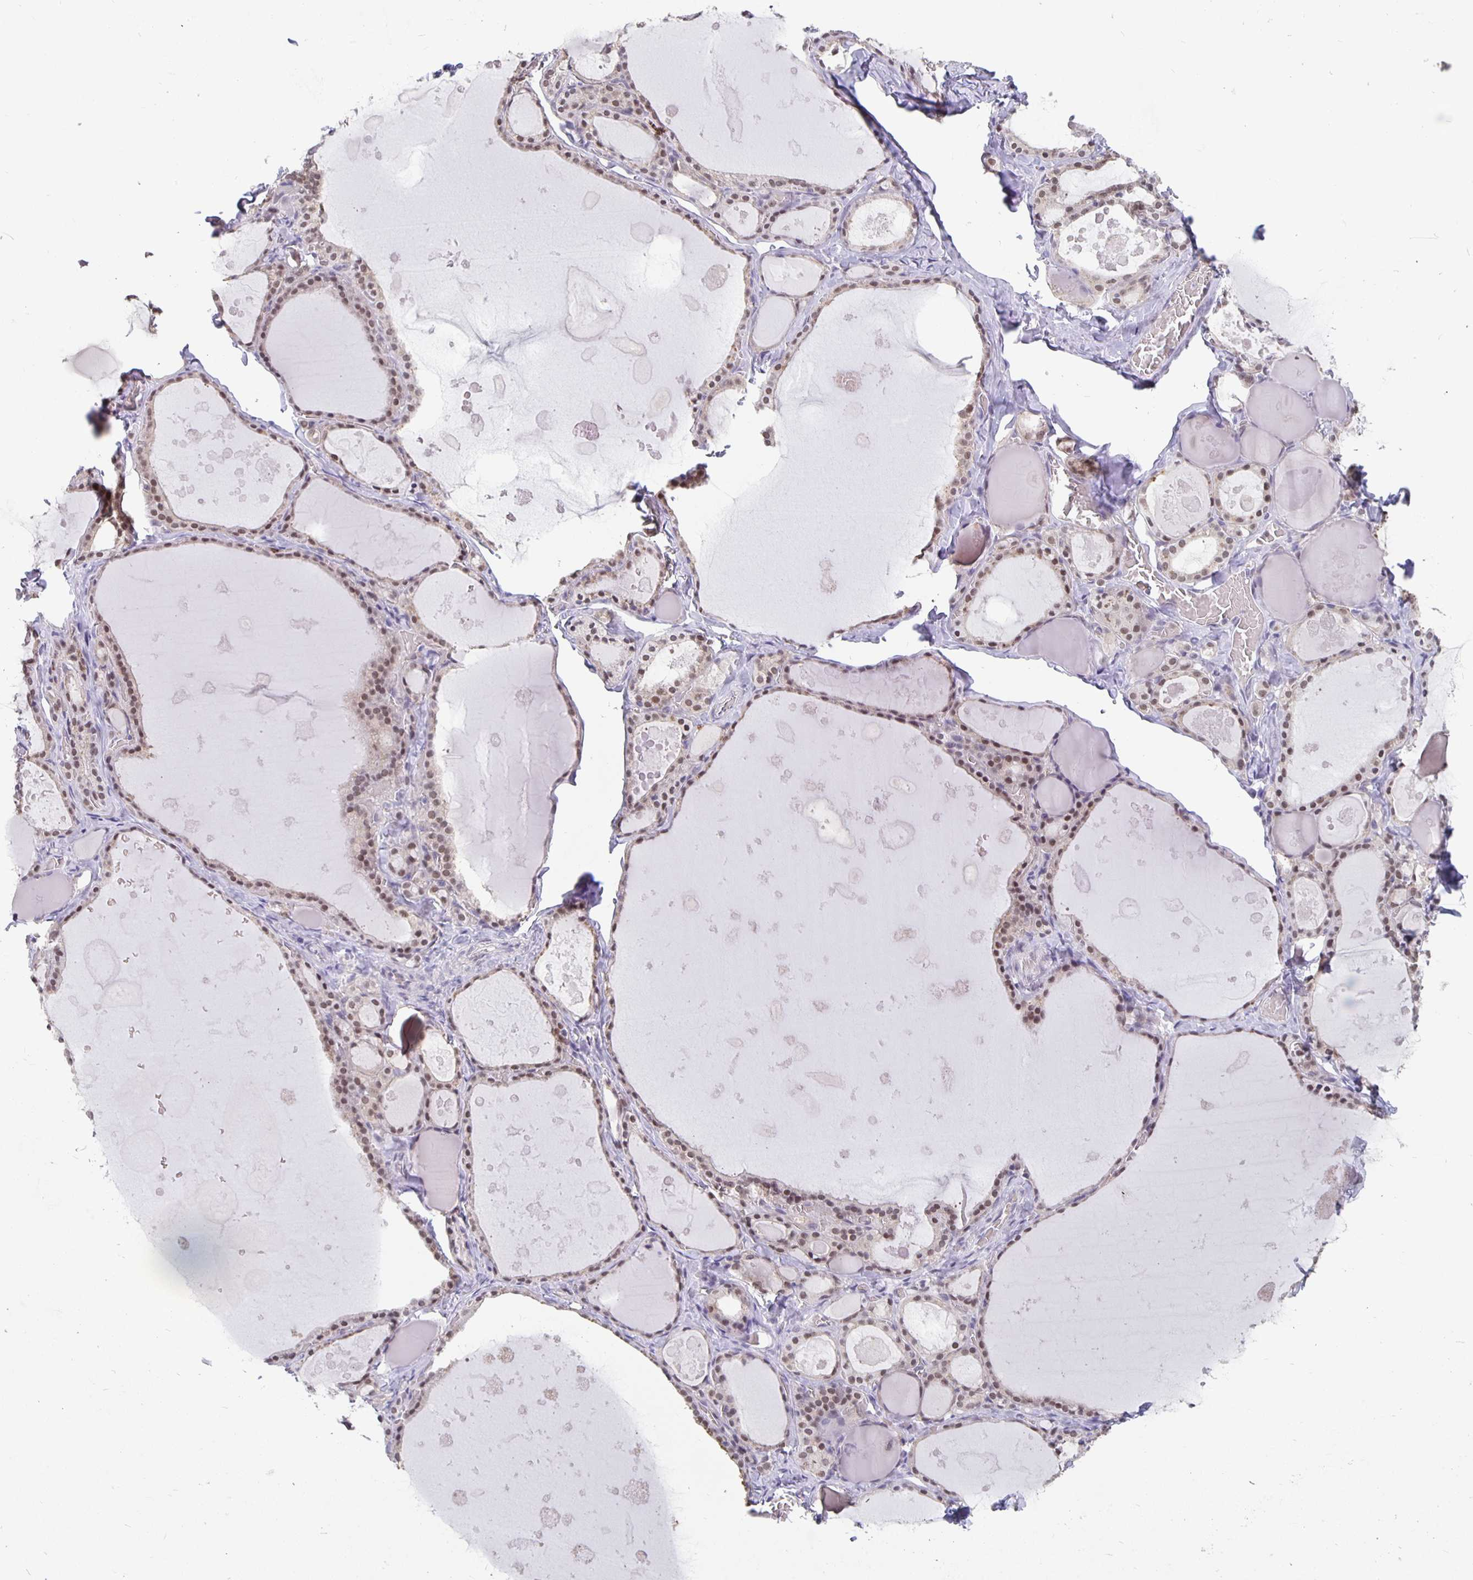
{"staining": {"intensity": "moderate", "quantity": ">75%", "location": "nuclear"}, "tissue": "thyroid gland", "cell_type": "Glandular cells", "image_type": "normal", "snomed": [{"axis": "morphology", "description": "Normal tissue, NOS"}, {"axis": "topography", "description": "Thyroid gland"}], "caption": "Immunohistochemistry image of benign thyroid gland: human thyroid gland stained using immunohistochemistry (IHC) reveals medium levels of moderate protein expression localized specifically in the nuclear of glandular cells, appearing as a nuclear brown color.", "gene": "ZNF691", "patient": {"sex": "male", "age": 56}}